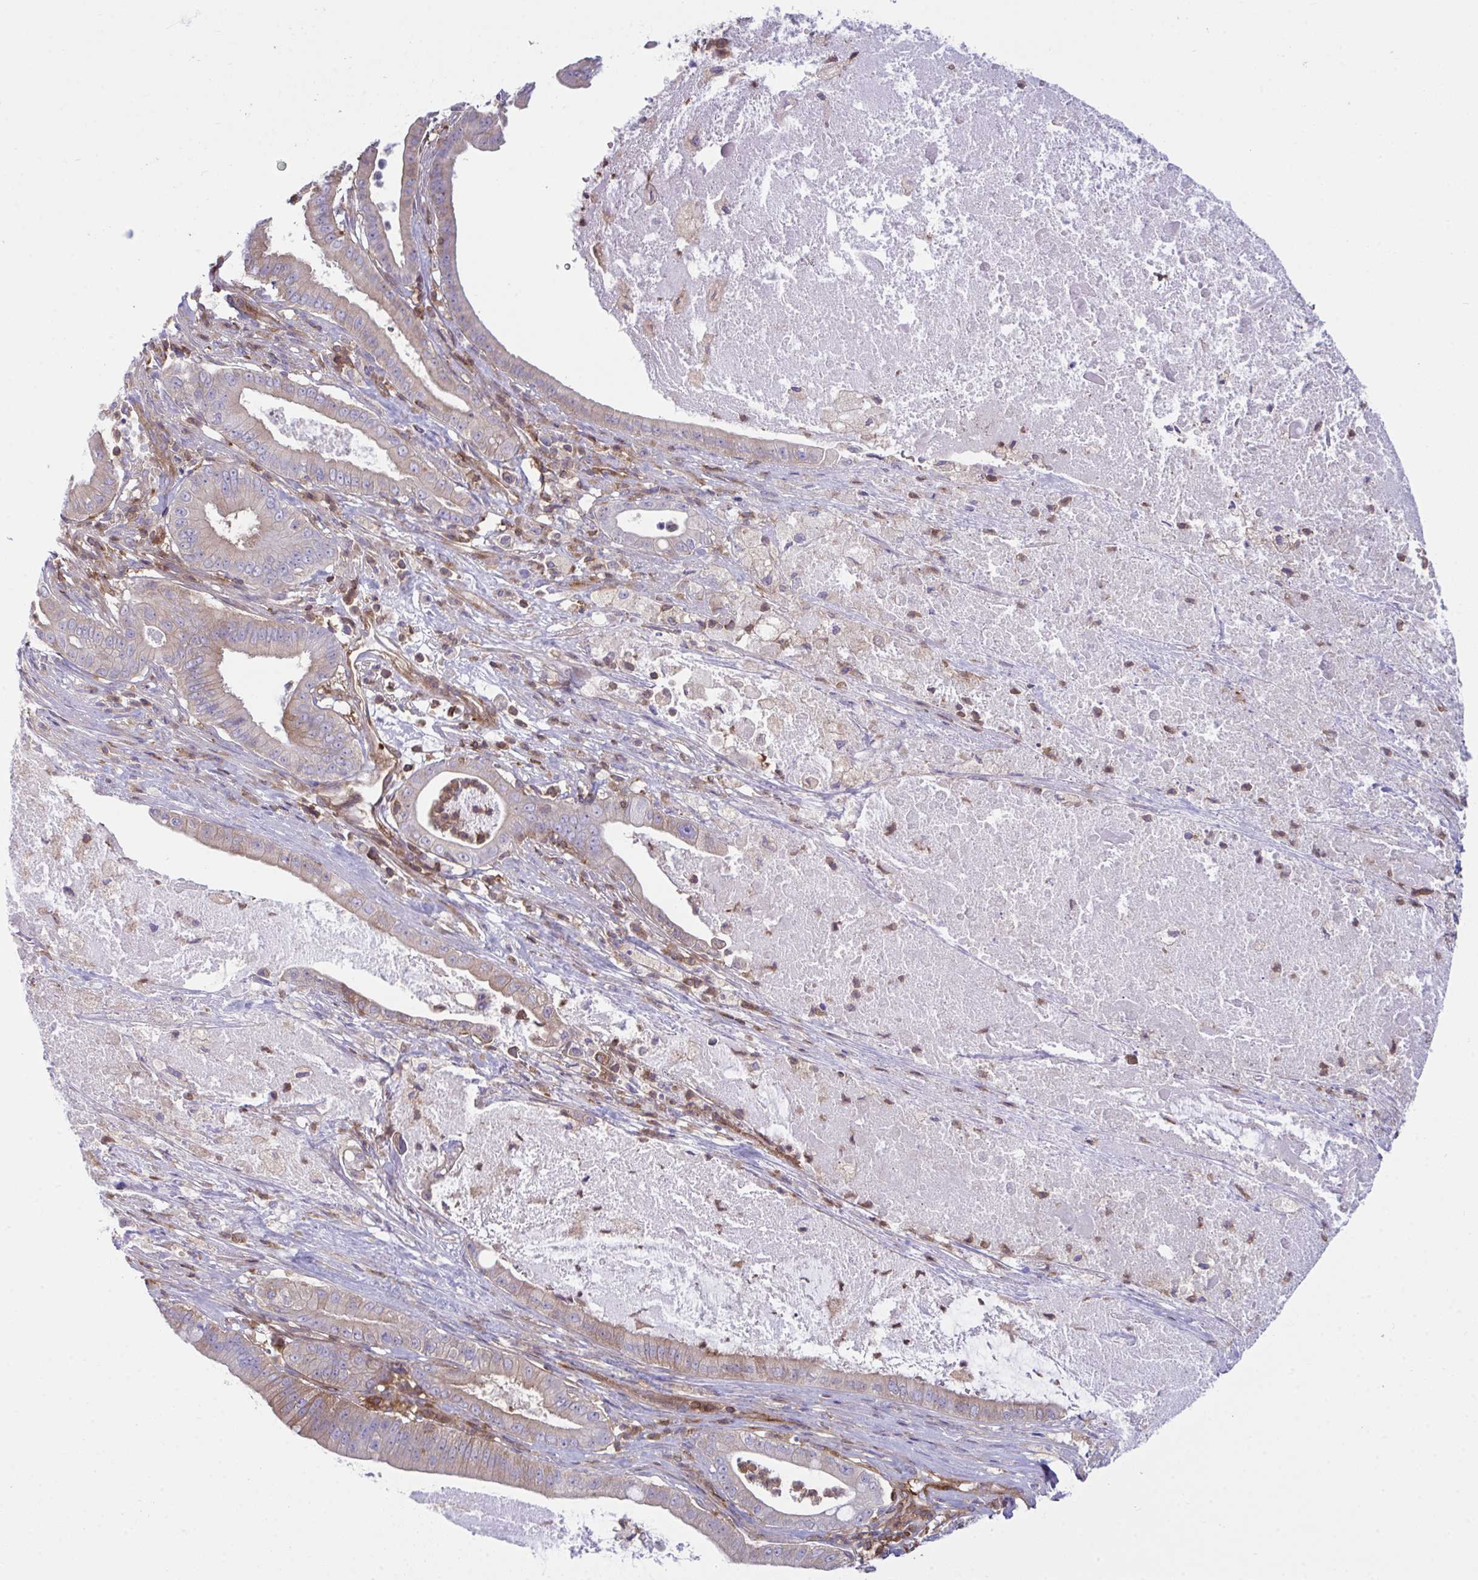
{"staining": {"intensity": "moderate", "quantity": "<25%", "location": "cytoplasmic/membranous"}, "tissue": "pancreatic cancer", "cell_type": "Tumor cells", "image_type": "cancer", "snomed": [{"axis": "morphology", "description": "Adenocarcinoma, NOS"}, {"axis": "topography", "description": "Pancreas"}], "caption": "Adenocarcinoma (pancreatic) stained with a brown dye demonstrates moderate cytoplasmic/membranous positive expression in about <25% of tumor cells.", "gene": "TSC22D3", "patient": {"sex": "male", "age": 71}}